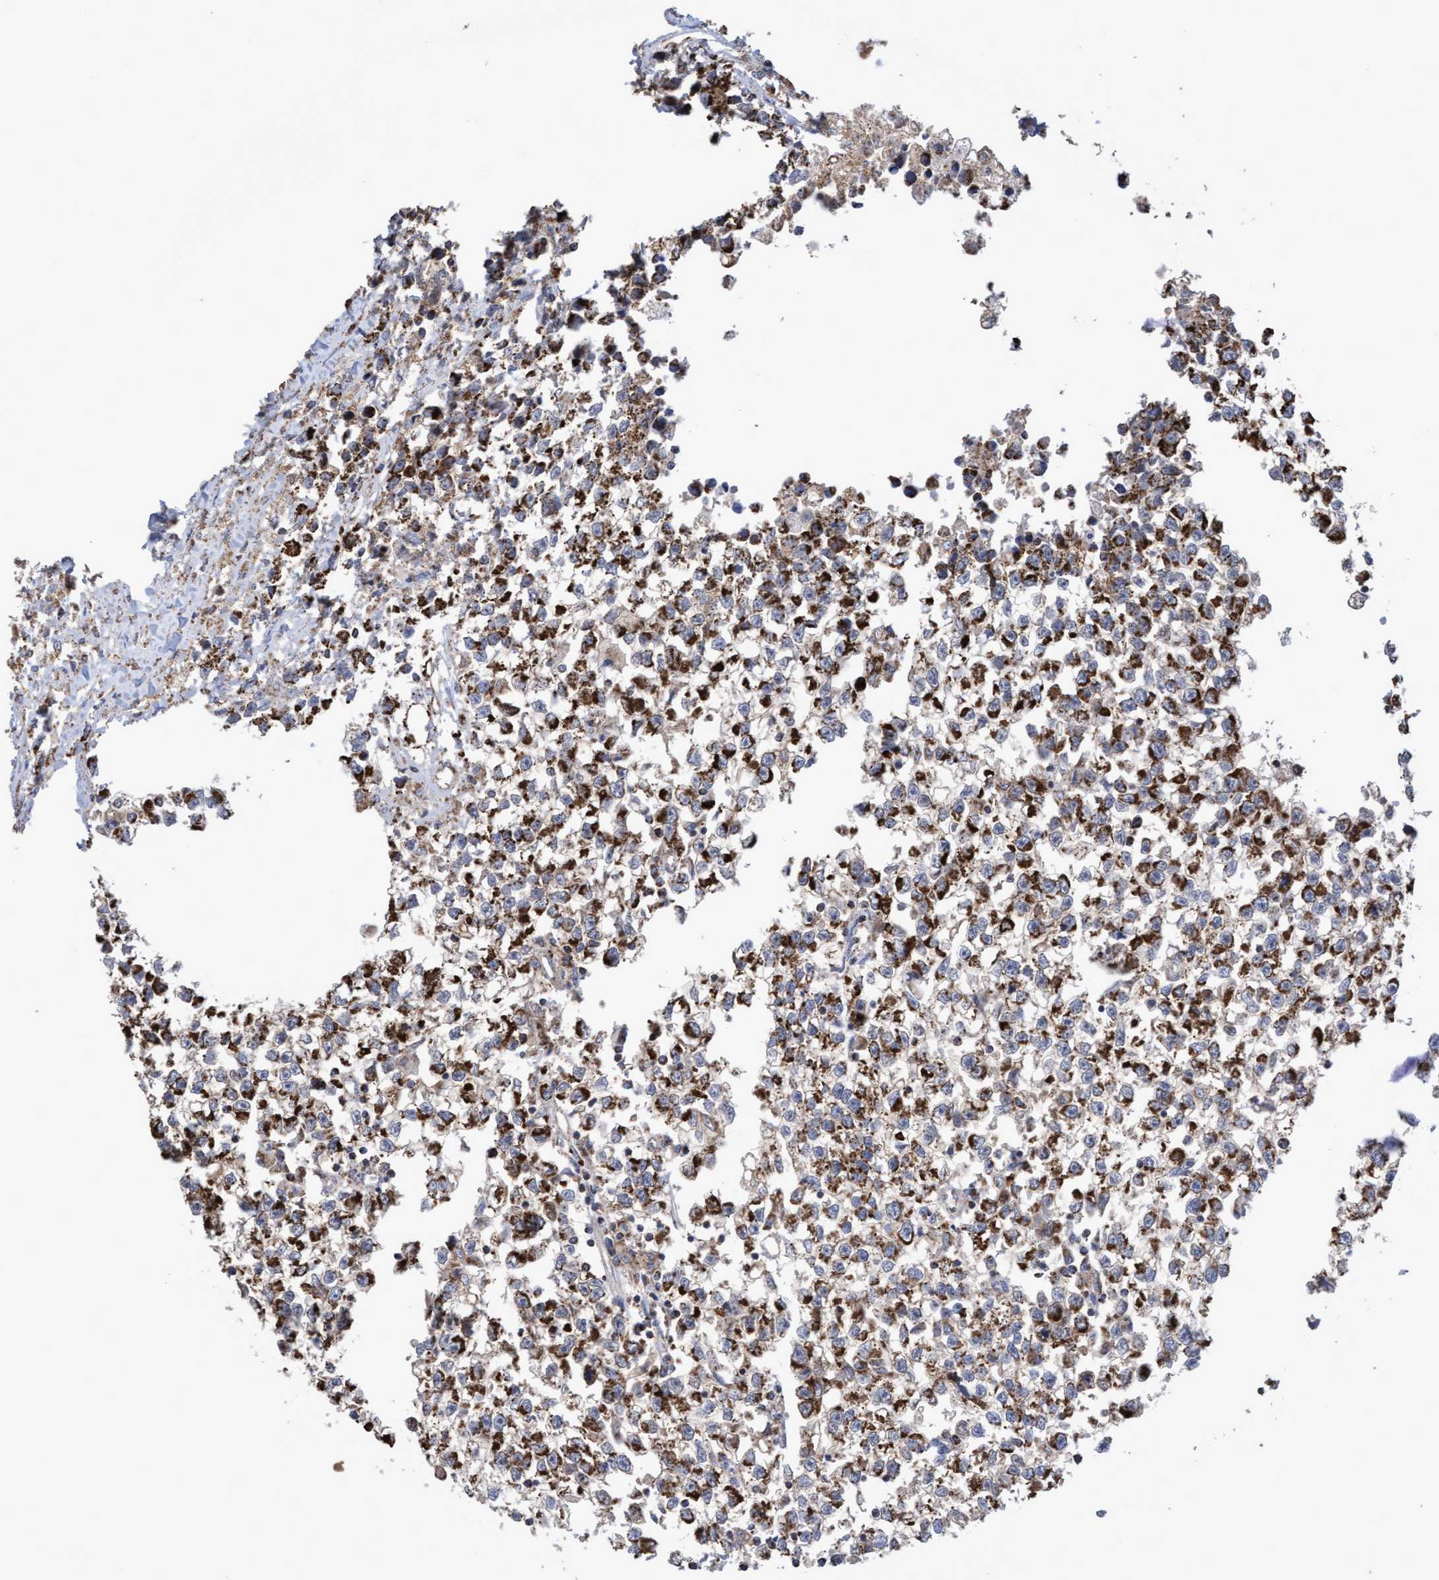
{"staining": {"intensity": "strong", "quantity": ">75%", "location": "cytoplasmic/membranous"}, "tissue": "testis cancer", "cell_type": "Tumor cells", "image_type": "cancer", "snomed": [{"axis": "morphology", "description": "Seminoma, NOS"}, {"axis": "morphology", "description": "Carcinoma, Embryonal, NOS"}, {"axis": "topography", "description": "Testis"}], "caption": "An immunohistochemistry micrograph of tumor tissue is shown. Protein staining in brown labels strong cytoplasmic/membranous positivity in seminoma (testis) within tumor cells.", "gene": "COBL", "patient": {"sex": "male", "age": 51}}